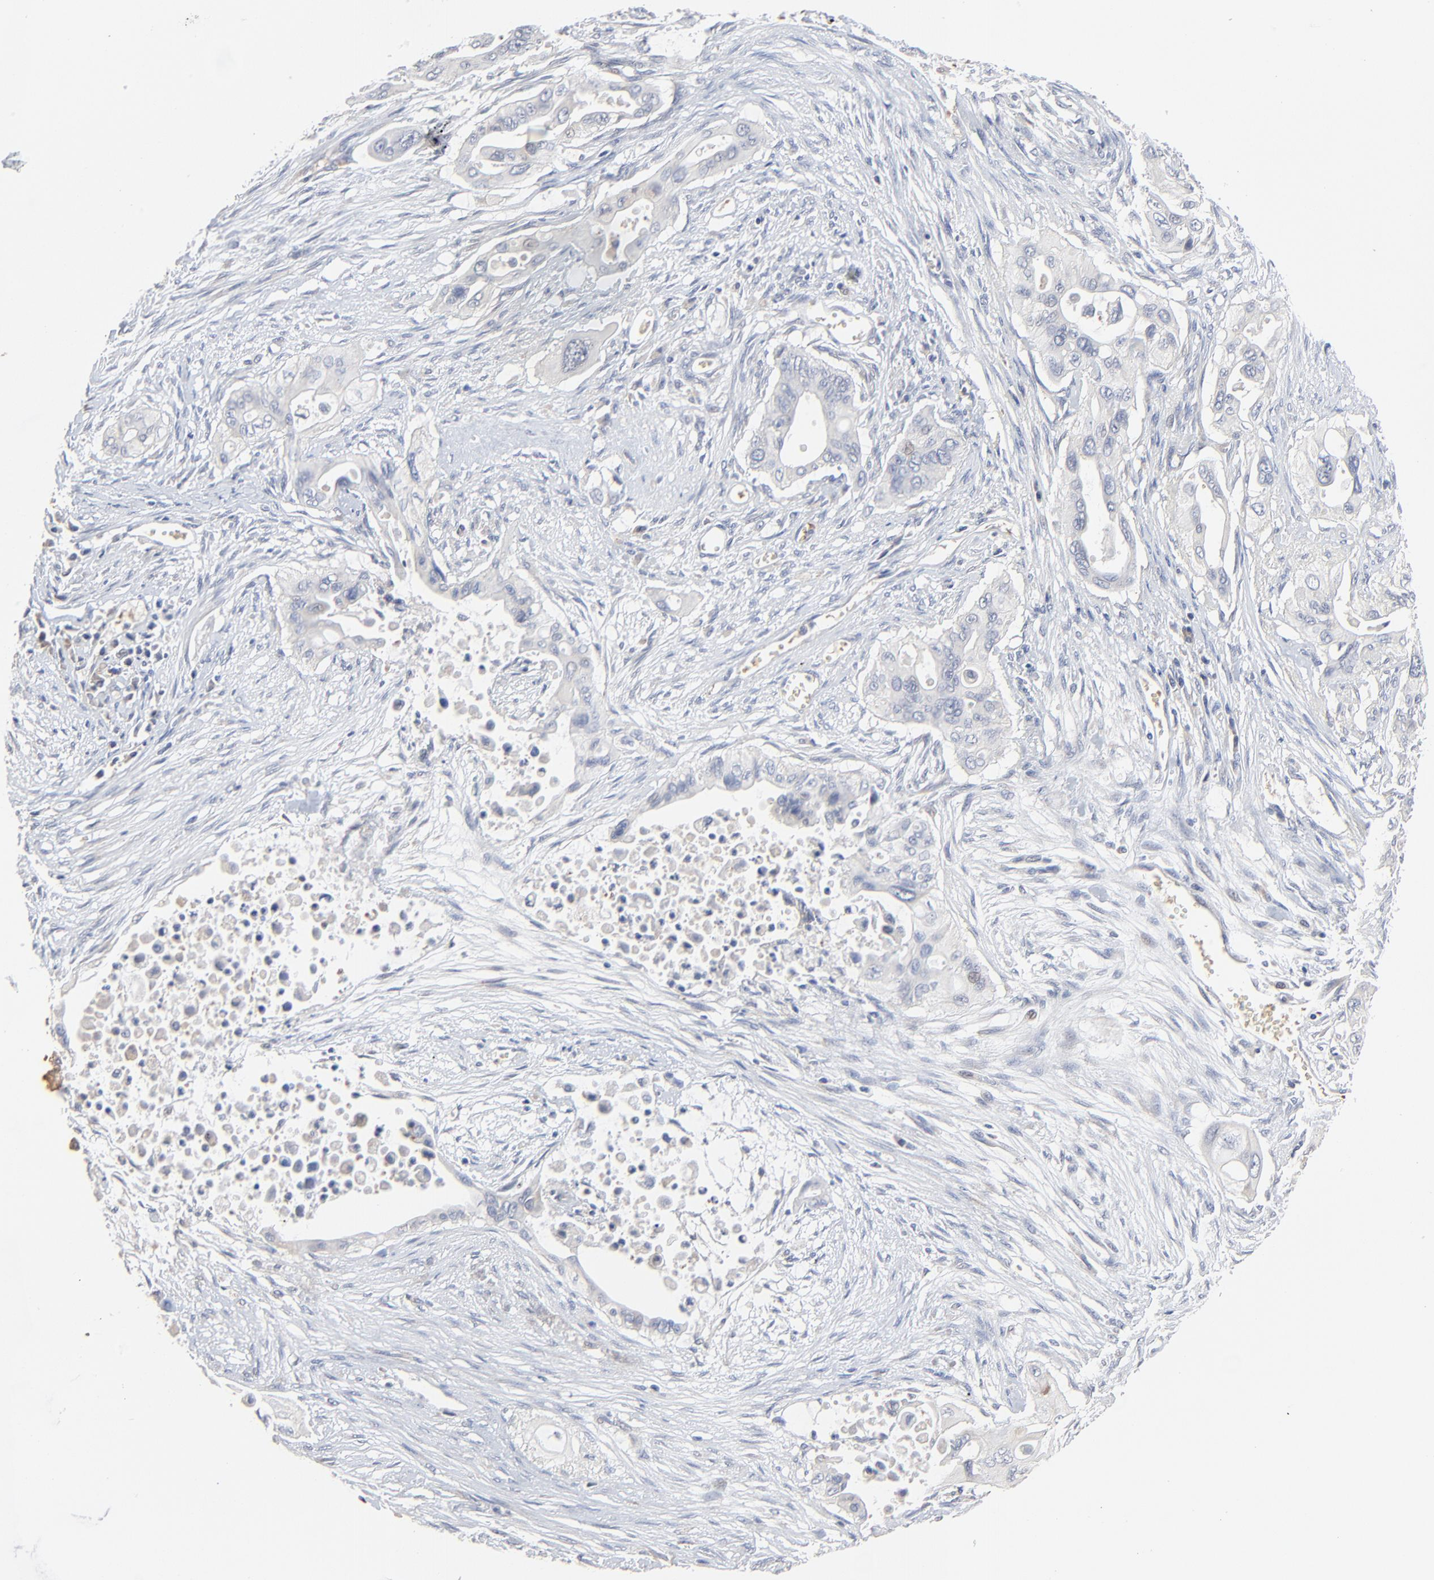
{"staining": {"intensity": "negative", "quantity": "none", "location": "none"}, "tissue": "pancreatic cancer", "cell_type": "Tumor cells", "image_type": "cancer", "snomed": [{"axis": "morphology", "description": "Adenocarcinoma, NOS"}, {"axis": "topography", "description": "Pancreas"}], "caption": "Tumor cells are negative for protein expression in human pancreatic cancer (adenocarcinoma). The staining was performed using DAB (3,3'-diaminobenzidine) to visualize the protein expression in brown, while the nuclei were stained in blue with hematoxylin (Magnification: 20x).", "gene": "FANCB", "patient": {"sex": "male", "age": 77}}